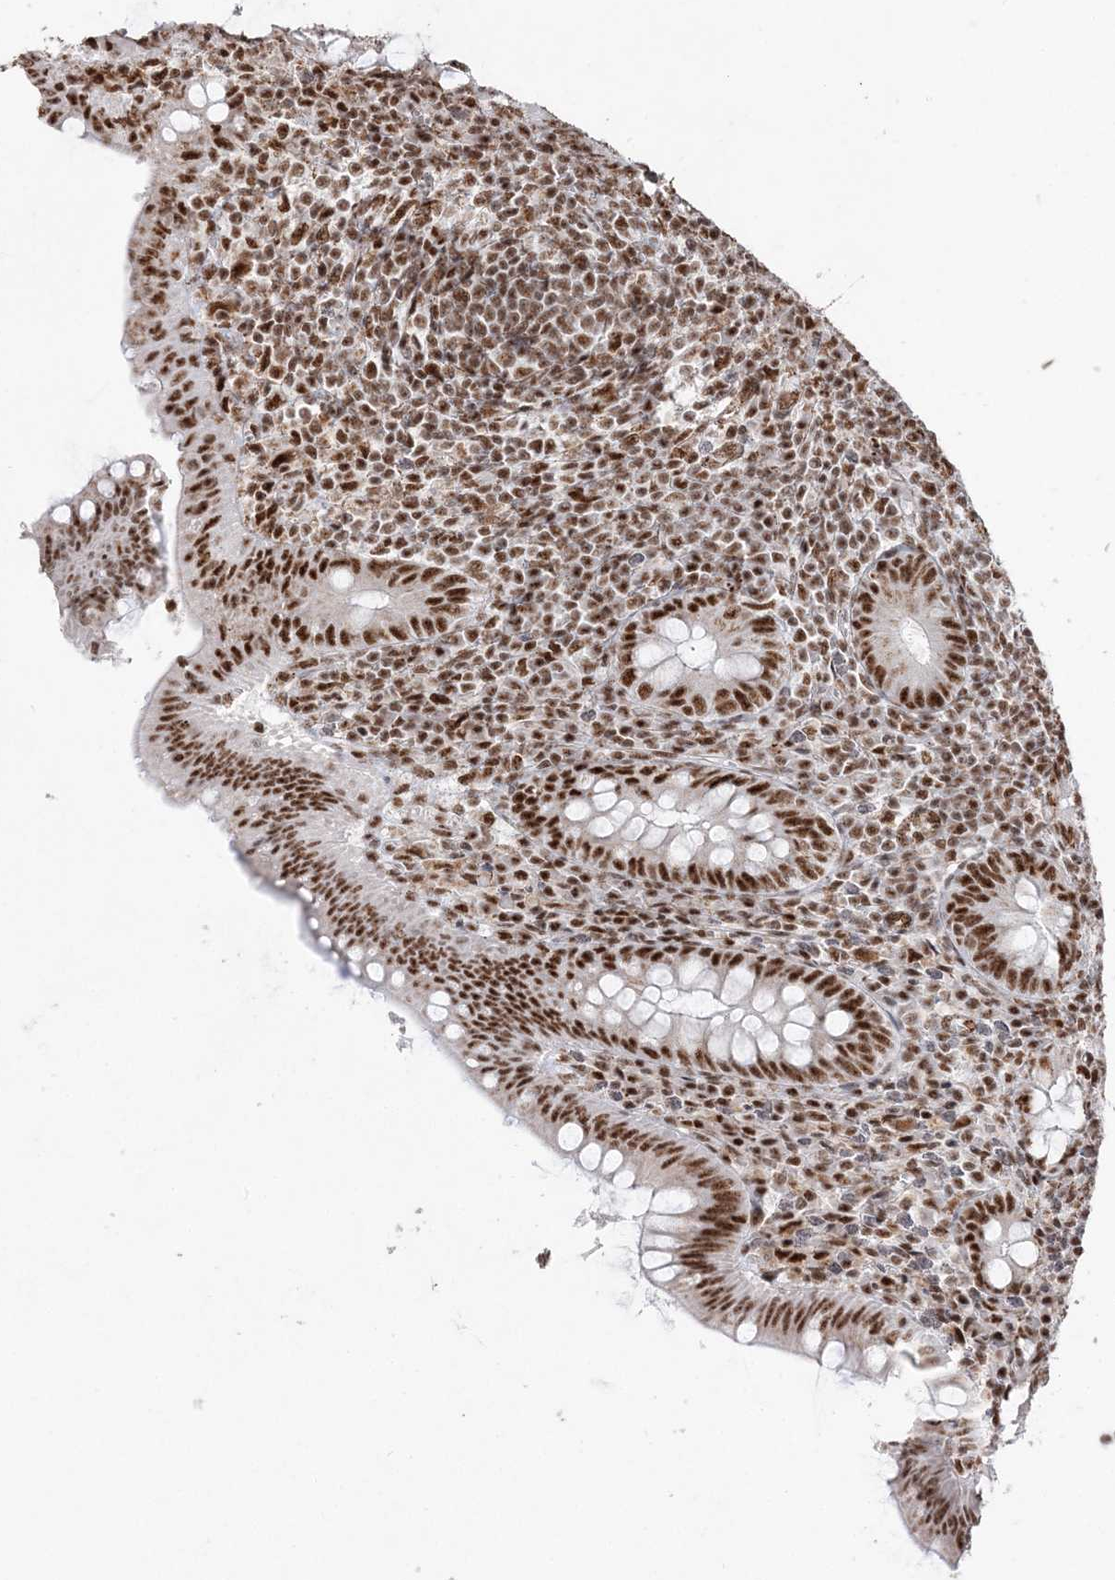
{"staining": {"intensity": "strong", "quantity": ">75%", "location": "nuclear"}, "tissue": "appendix", "cell_type": "Glandular cells", "image_type": "normal", "snomed": [{"axis": "morphology", "description": "Normal tissue, NOS"}, {"axis": "topography", "description": "Appendix"}], "caption": "Strong nuclear expression for a protein is present in about >75% of glandular cells of normal appendix using immunohistochemistry.", "gene": "RBM17", "patient": {"sex": "male", "age": 14}}